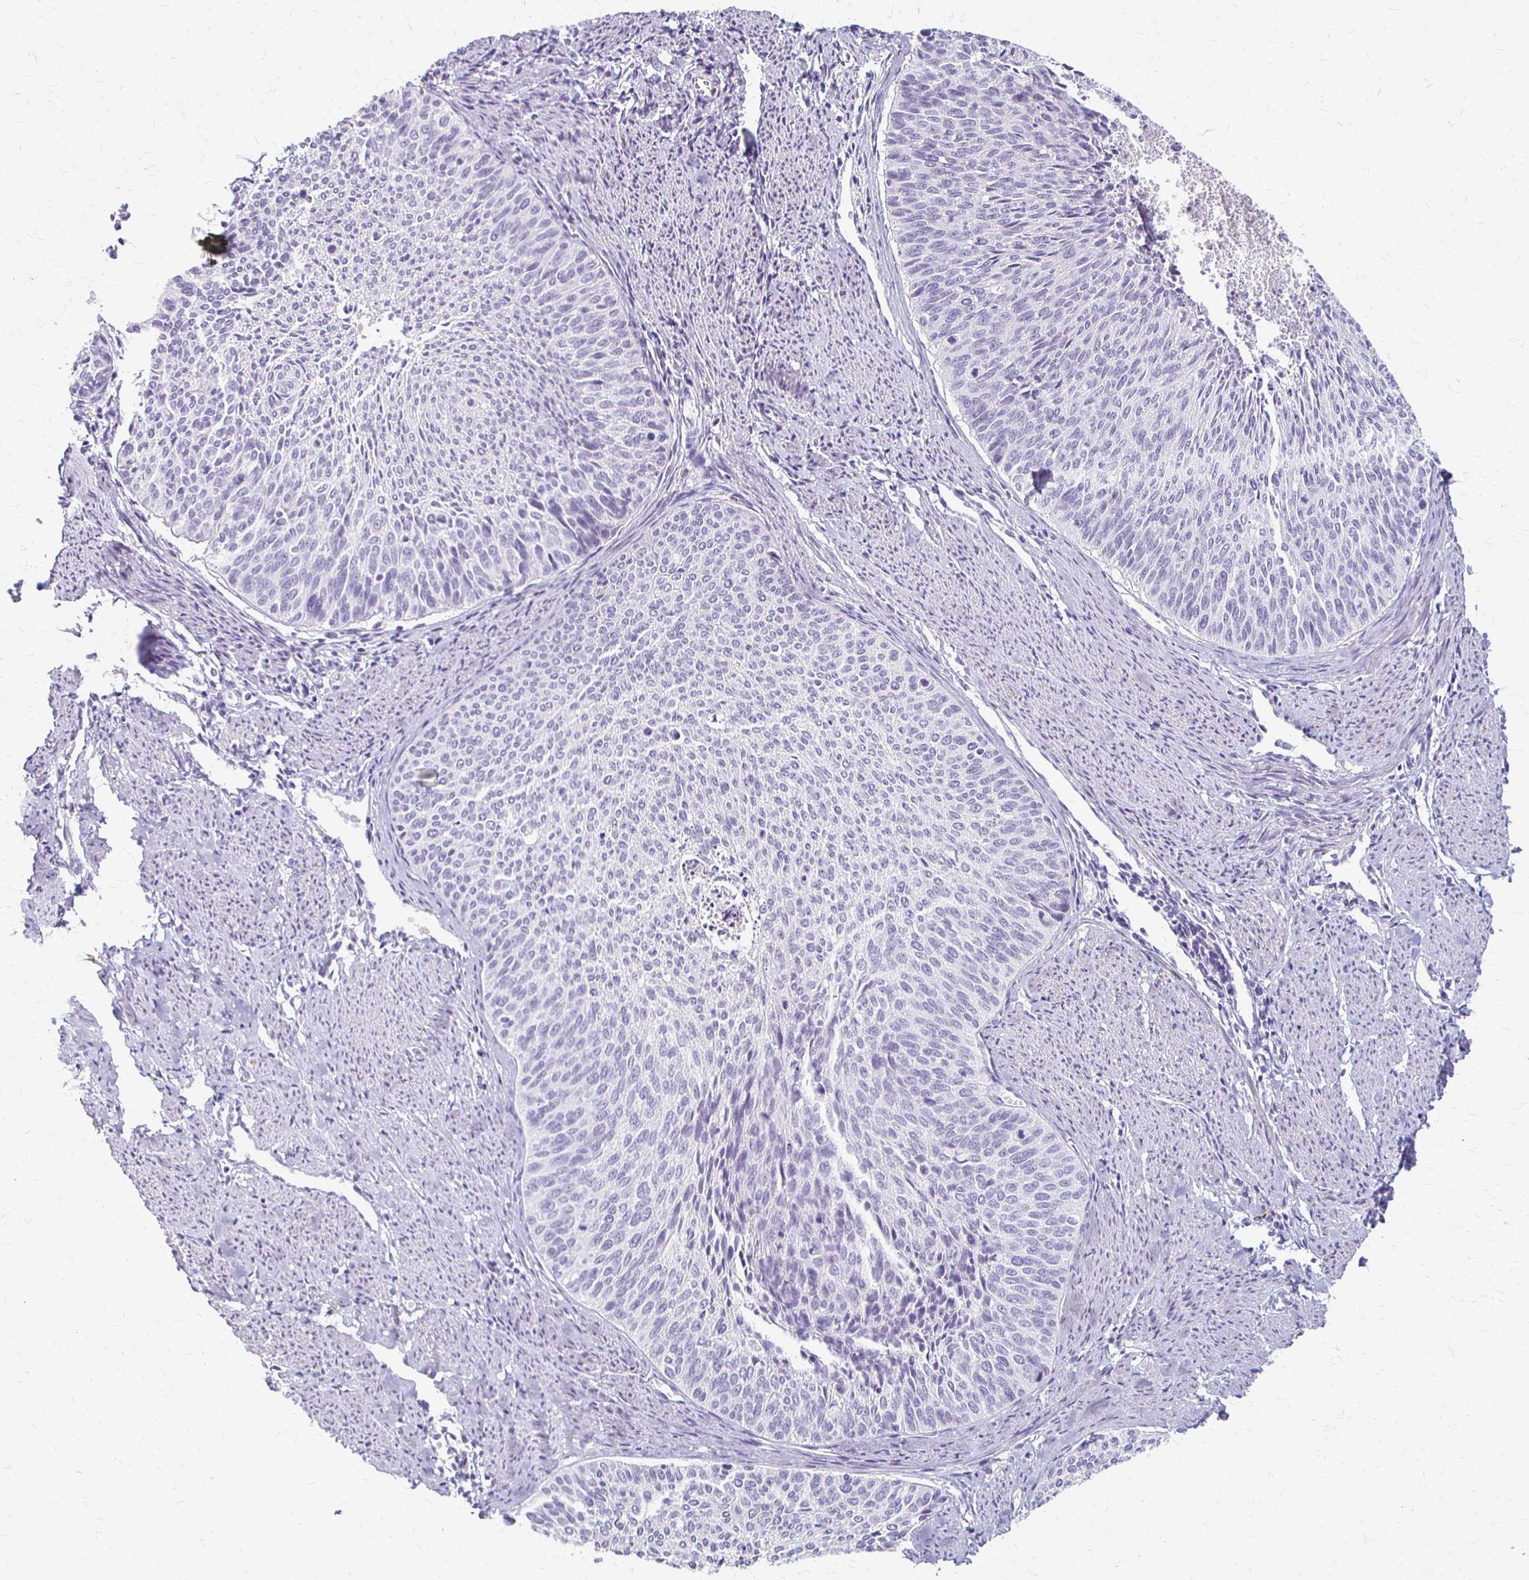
{"staining": {"intensity": "negative", "quantity": "none", "location": "none"}, "tissue": "cervical cancer", "cell_type": "Tumor cells", "image_type": "cancer", "snomed": [{"axis": "morphology", "description": "Squamous cell carcinoma, NOS"}, {"axis": "topography", "description": "Cervix"}], "caption": "IHC micrograph of neoplastic tissue: cervical cancer (squamous cell carcinoma) stained with DAB (3,3'-diaminobenzidine) reveals no significant protein positivity in tumor cells.", "gene": "ACP5", "patient": {"sex": "female", "age": 55}}